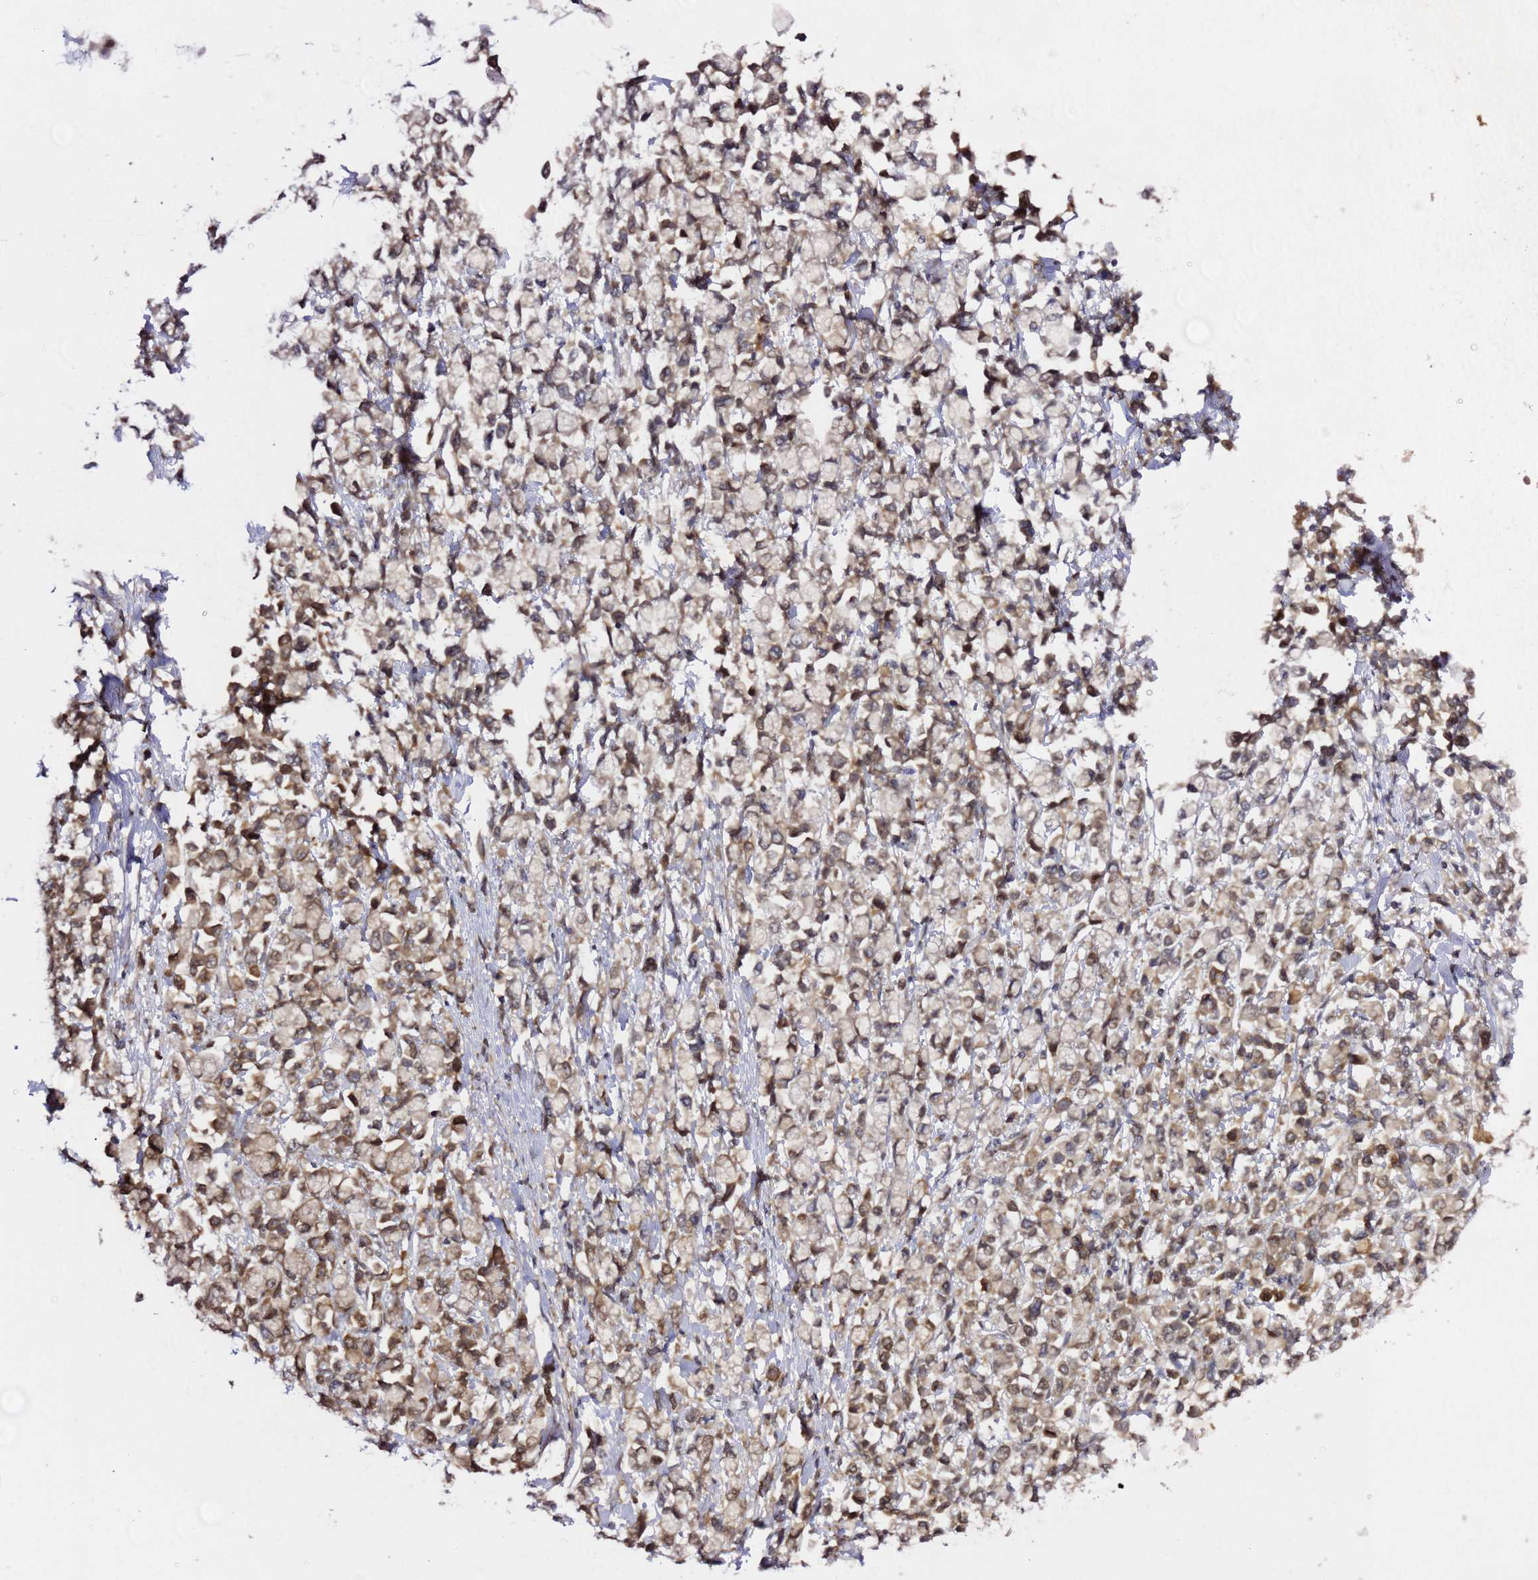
{"staining": {"intensity": "weak", "quantity": ">75%", "location": "cytoplasmic/membranous"}, "tissue": "stomach cancer", "cell_type": "Tumor cells", "image_type": "cancer", "snomed": [{"axis": "morphology", "description": "Adenocarcinoma, NOS"}, {"axis": "topography", "description": "Stomach"}], "caption": "Human stomach cancer stained with a brown dye demonstrates weak cytoplasmic/membranous positive positivity in approximately >75% of tumor cells.", "gene": "PRKAB2", "patient": {"sex": "female", "age": 81}}